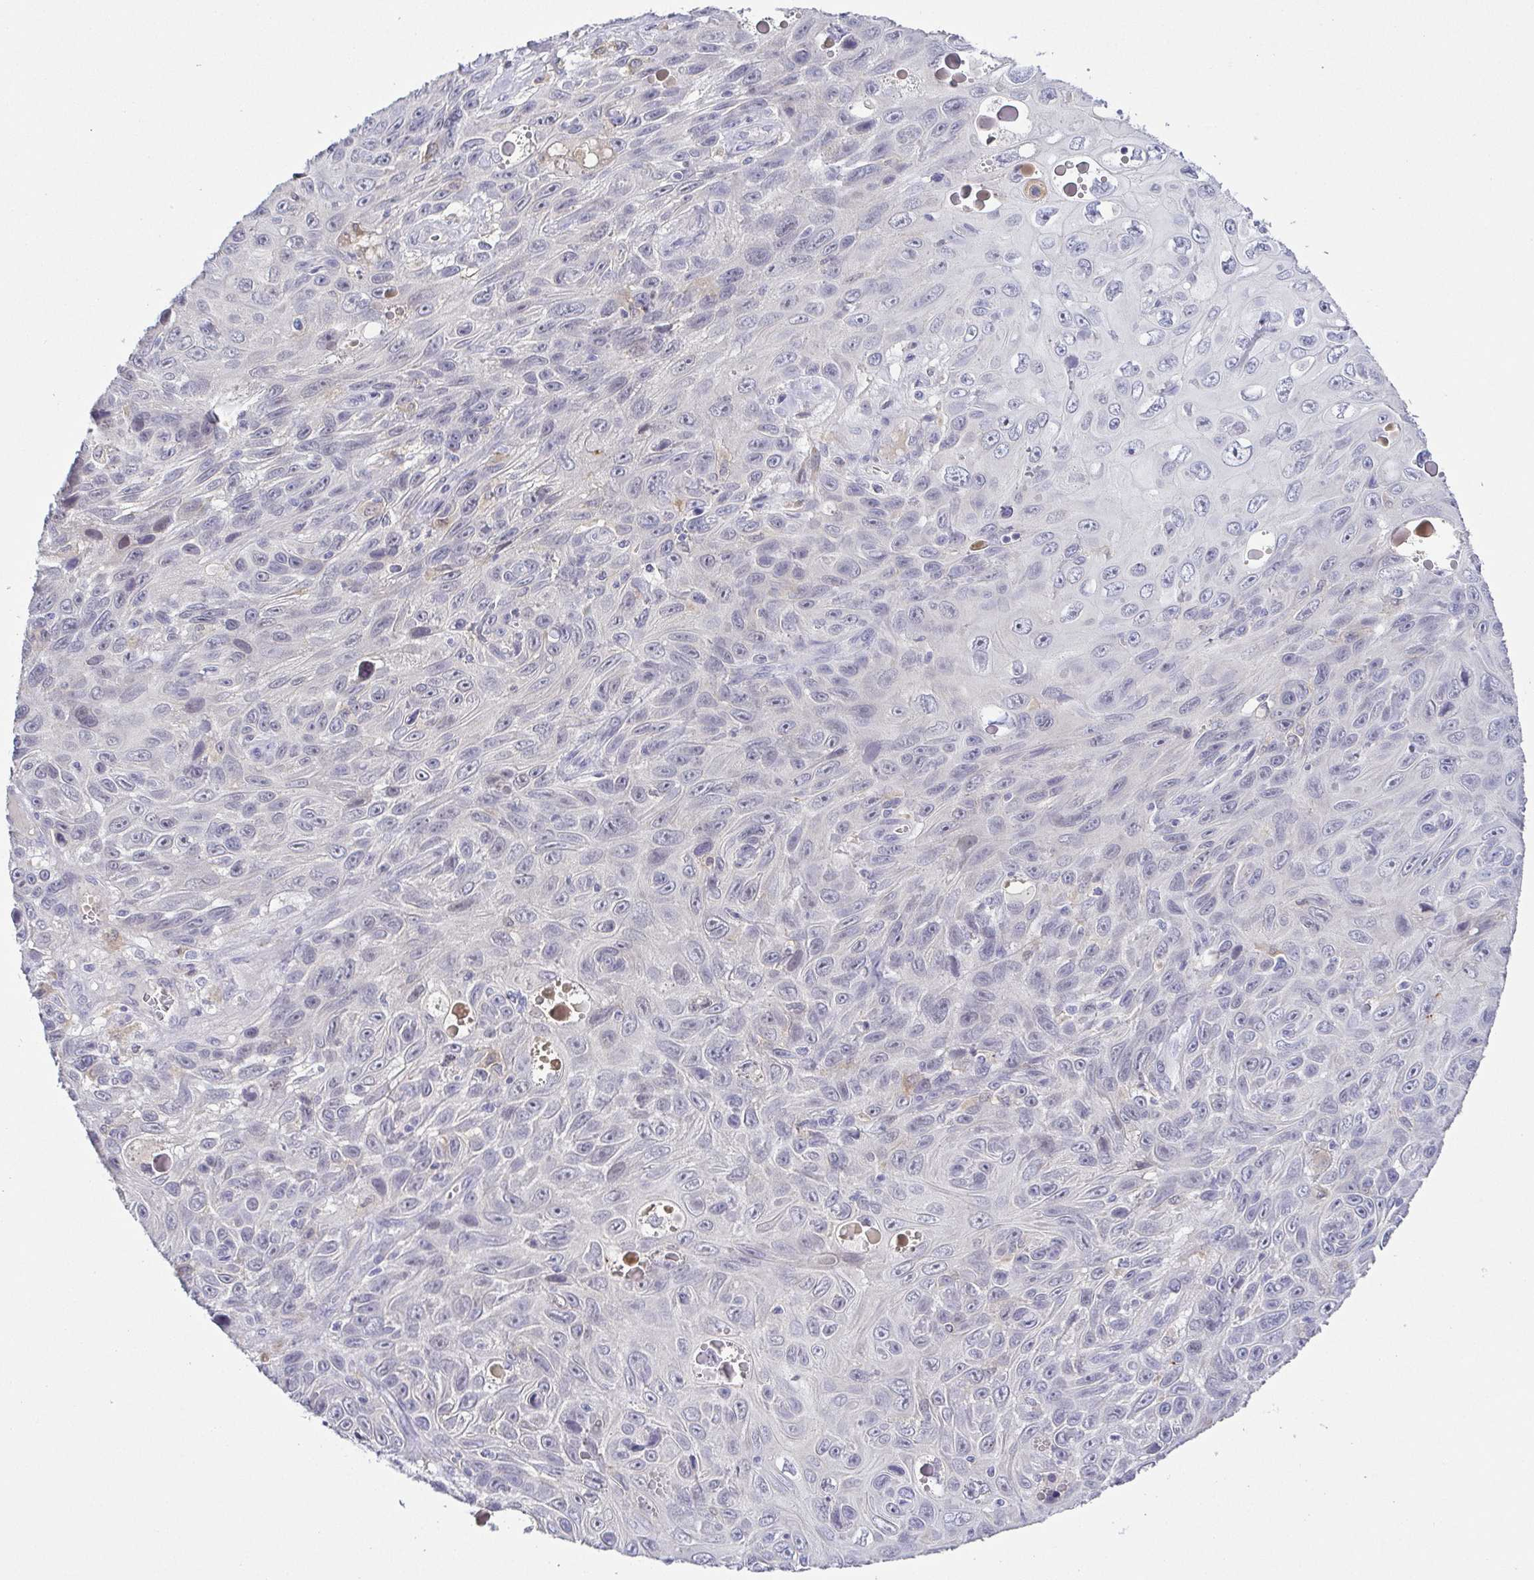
{"staining": {"intensity": "negative", "quantity": "none", "location": "none"}, "tissue": "skin cancer", "cell_type": "Tumor cells", "image_type": "cancer", "snomed": [{"axis": "morphology", "description": "Squamous cell carcinoma, NOS"}, {"axis": "topography", "description": "Skin"}], "caption": "The photomicrograph shows no significant positivity in tumor cells of skin cancer (squamous cell carcinoma).", "gene": "RNASE7", "patient": {"sex": "male", "age": 82}}